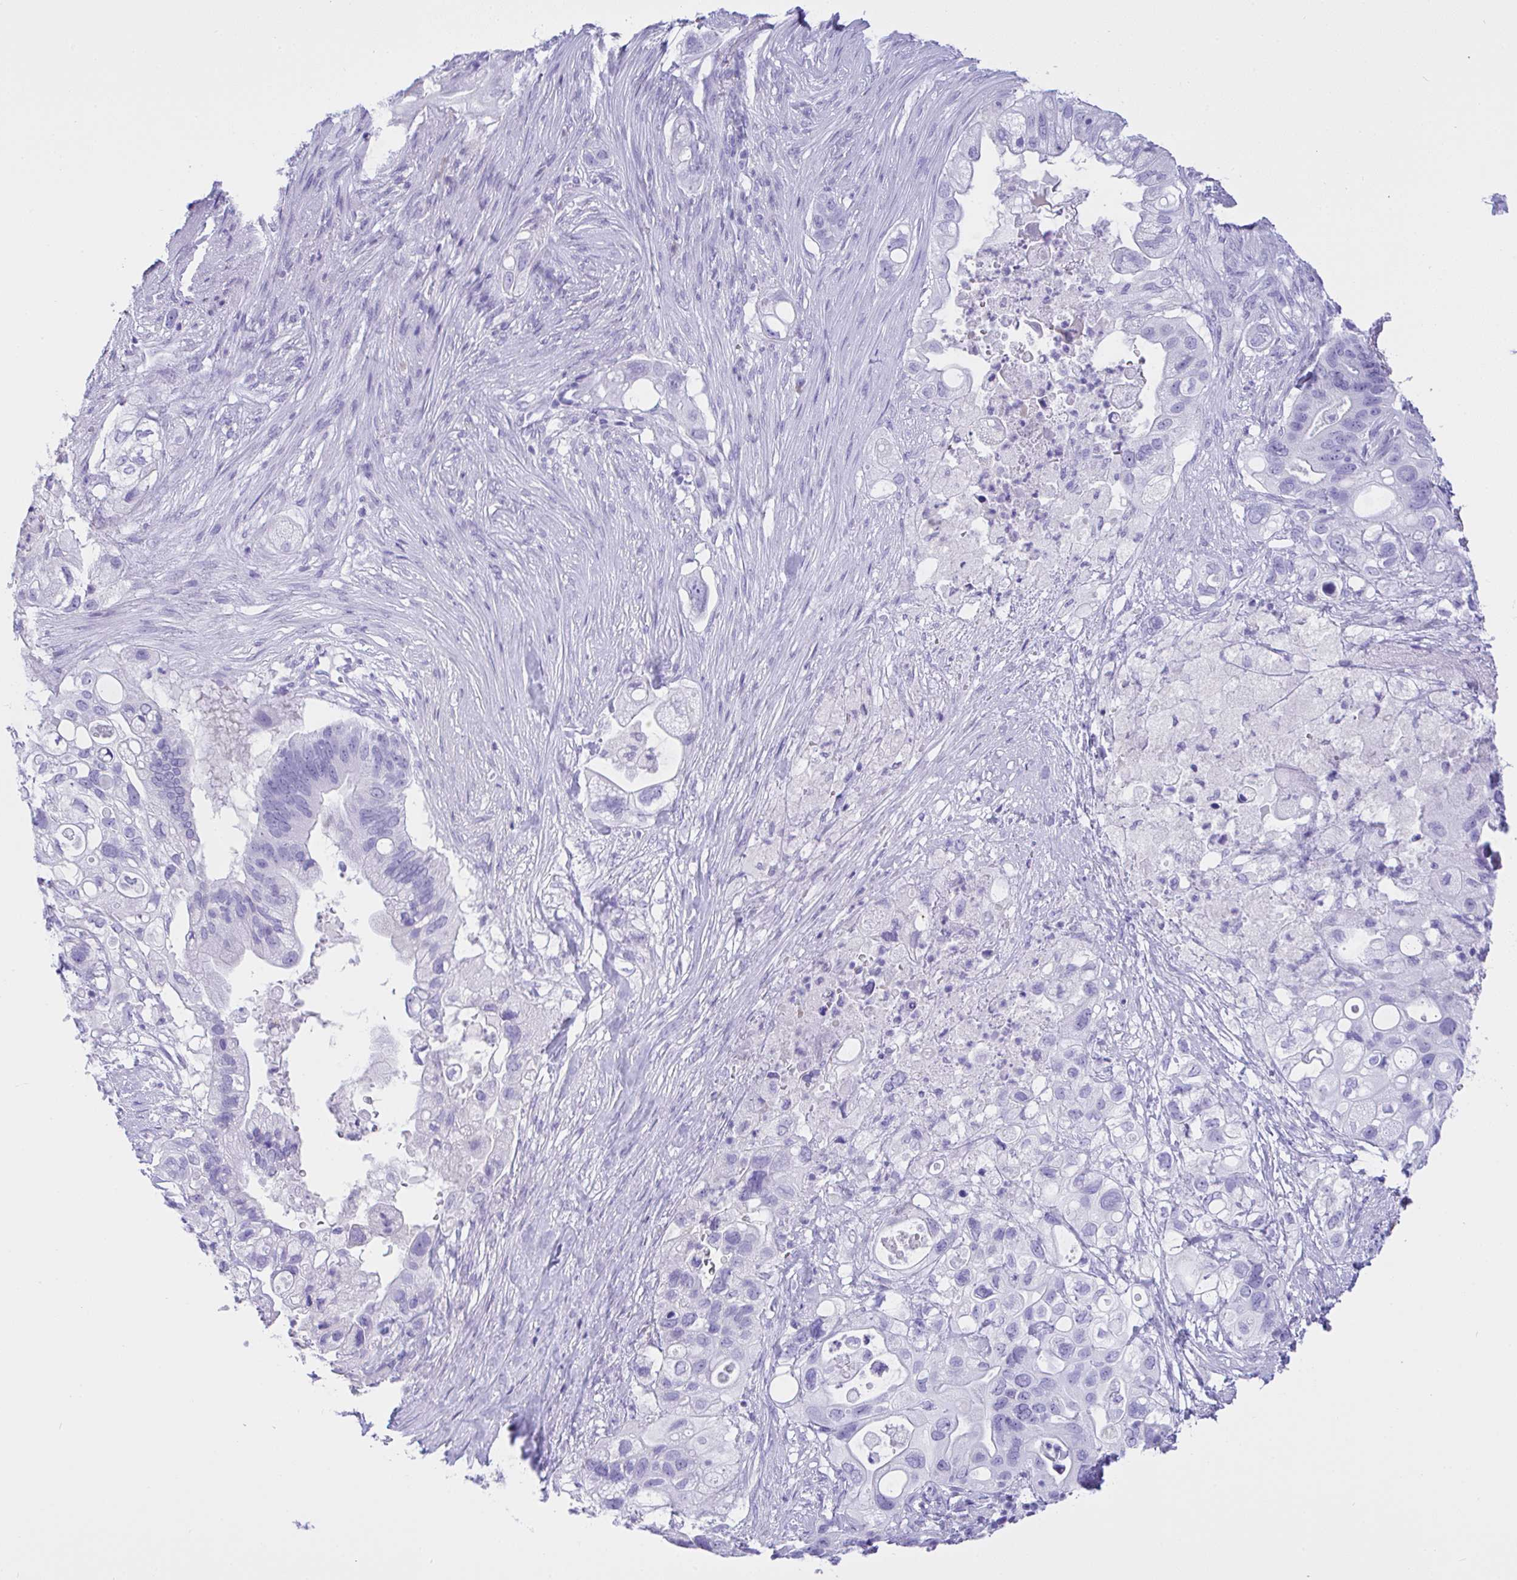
{"staining": {"intensity": "negative", "quantity": "none", "location": "none"}, "tissue": "pancreatic cancer", "cell_type": "Tumor cells", "image_type": "cancer", "snomed": [{"axis": "morphology", "description": "Adenocarcinoma, NOS"}, {"axis": "topography", "description": "Pancreas"}], "caption": "This is a histopathology image of immunohistochemistry (IHC) staining of pancreatic cancer (adenocarcinoma), which shows no expression in tumor cells. The staining is performed using DAB brown chromogen with nuclei counter-stained in using hematoxylin.", "gene": "AKR1D1", "patient": {"sex": "female", "age": 72}}